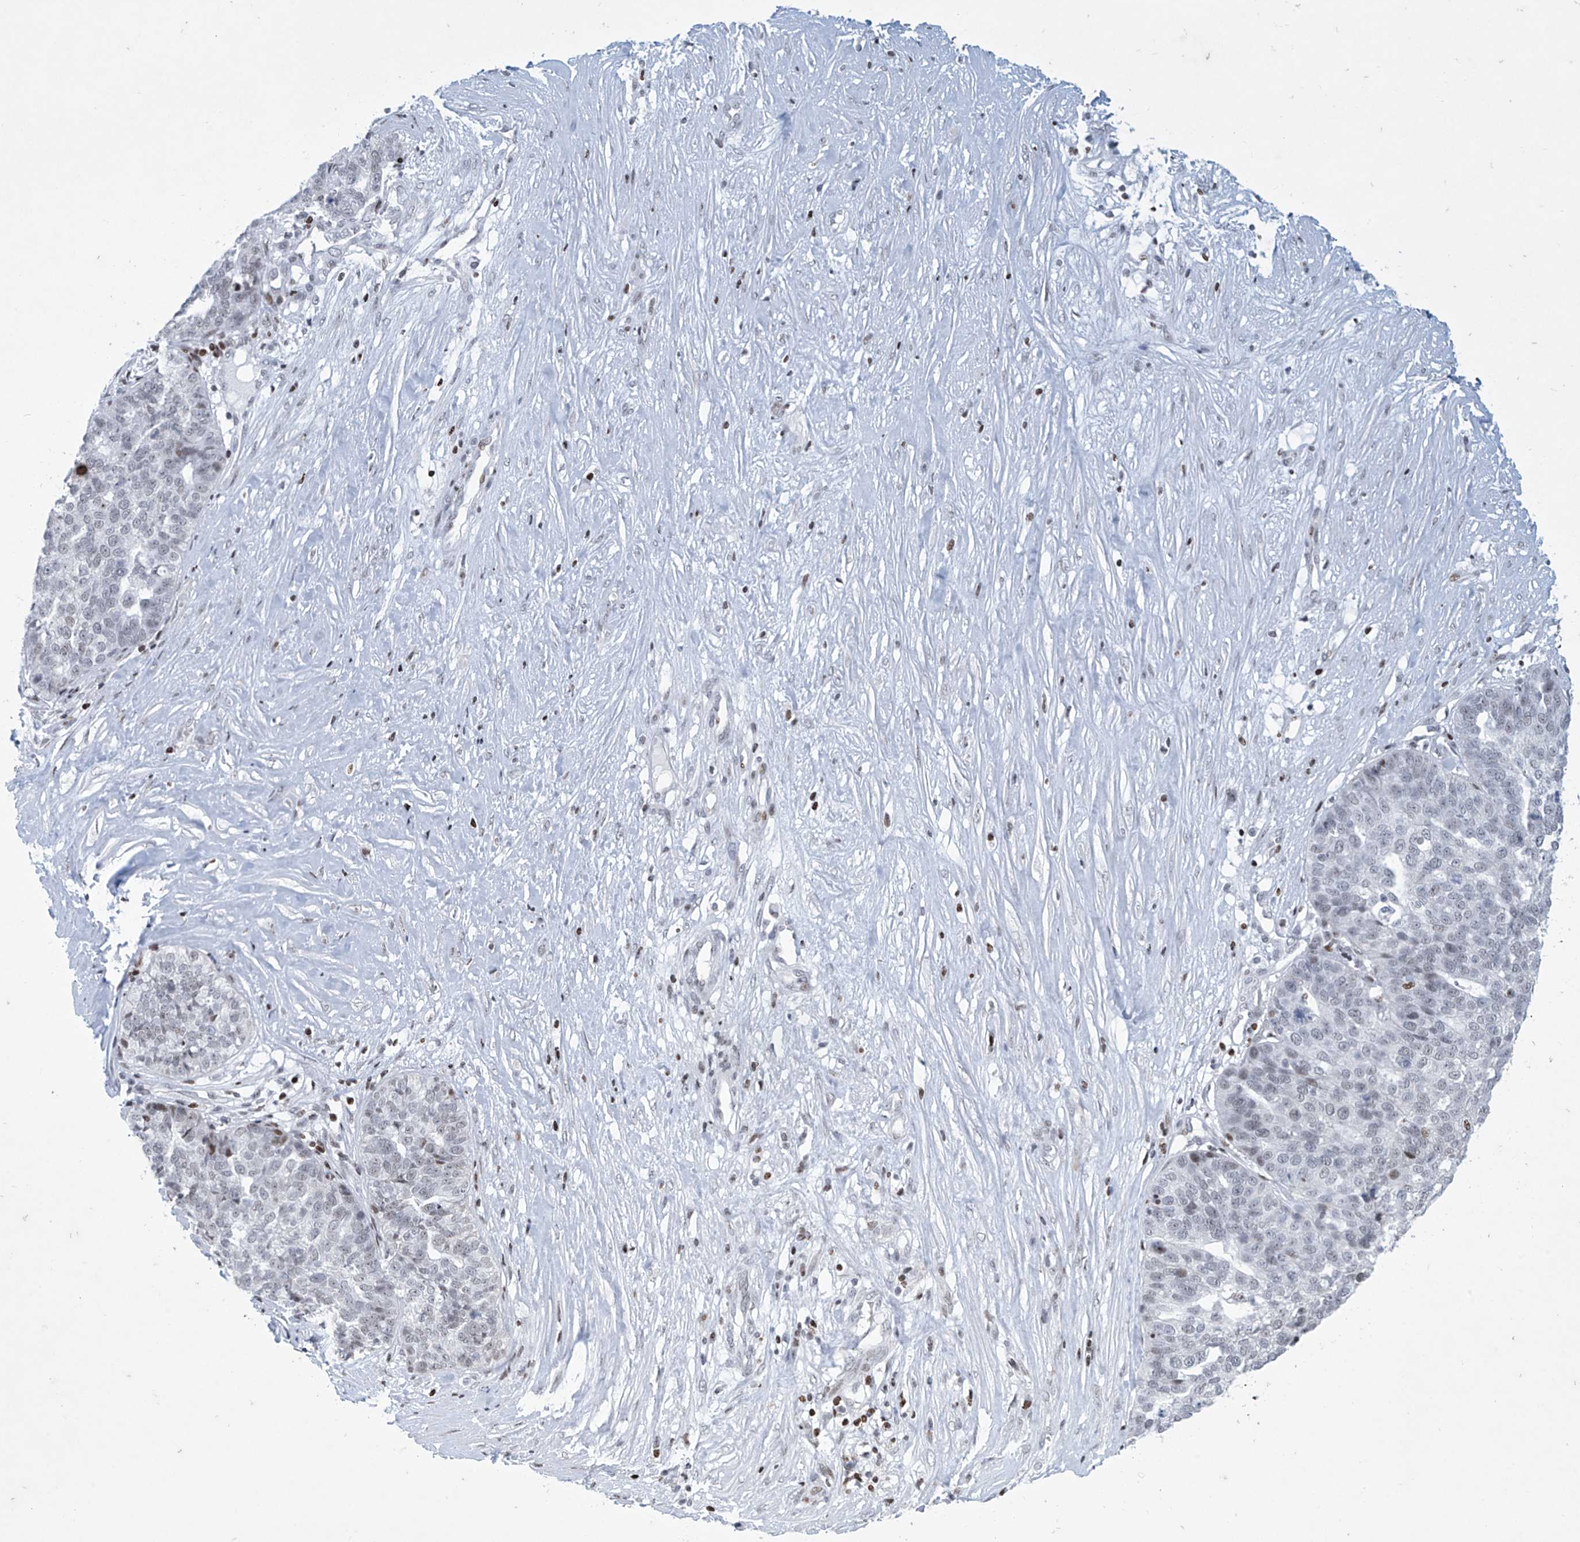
{"staining": {"intensity": "negative", "quantity": "none", "location": "none"}, "tissue": "ovarian cancer", "cell_type": "Tumor cells", "image_type": "cancer", "snomed": [{"axis": "morphology", "description": "Cystadenocarcinoma, serous, NOS"}, {"axis": "topography", "description": "Ovary"}], "caption": "An IHC photomicrograph of ovarian serous cystadenocarcinoma is shown. There is no staining in tumor cells of ovarian serous cystadenocarcinoma.", "gene": "RFX7", "patient": {"sex": "female", "age": 59}}